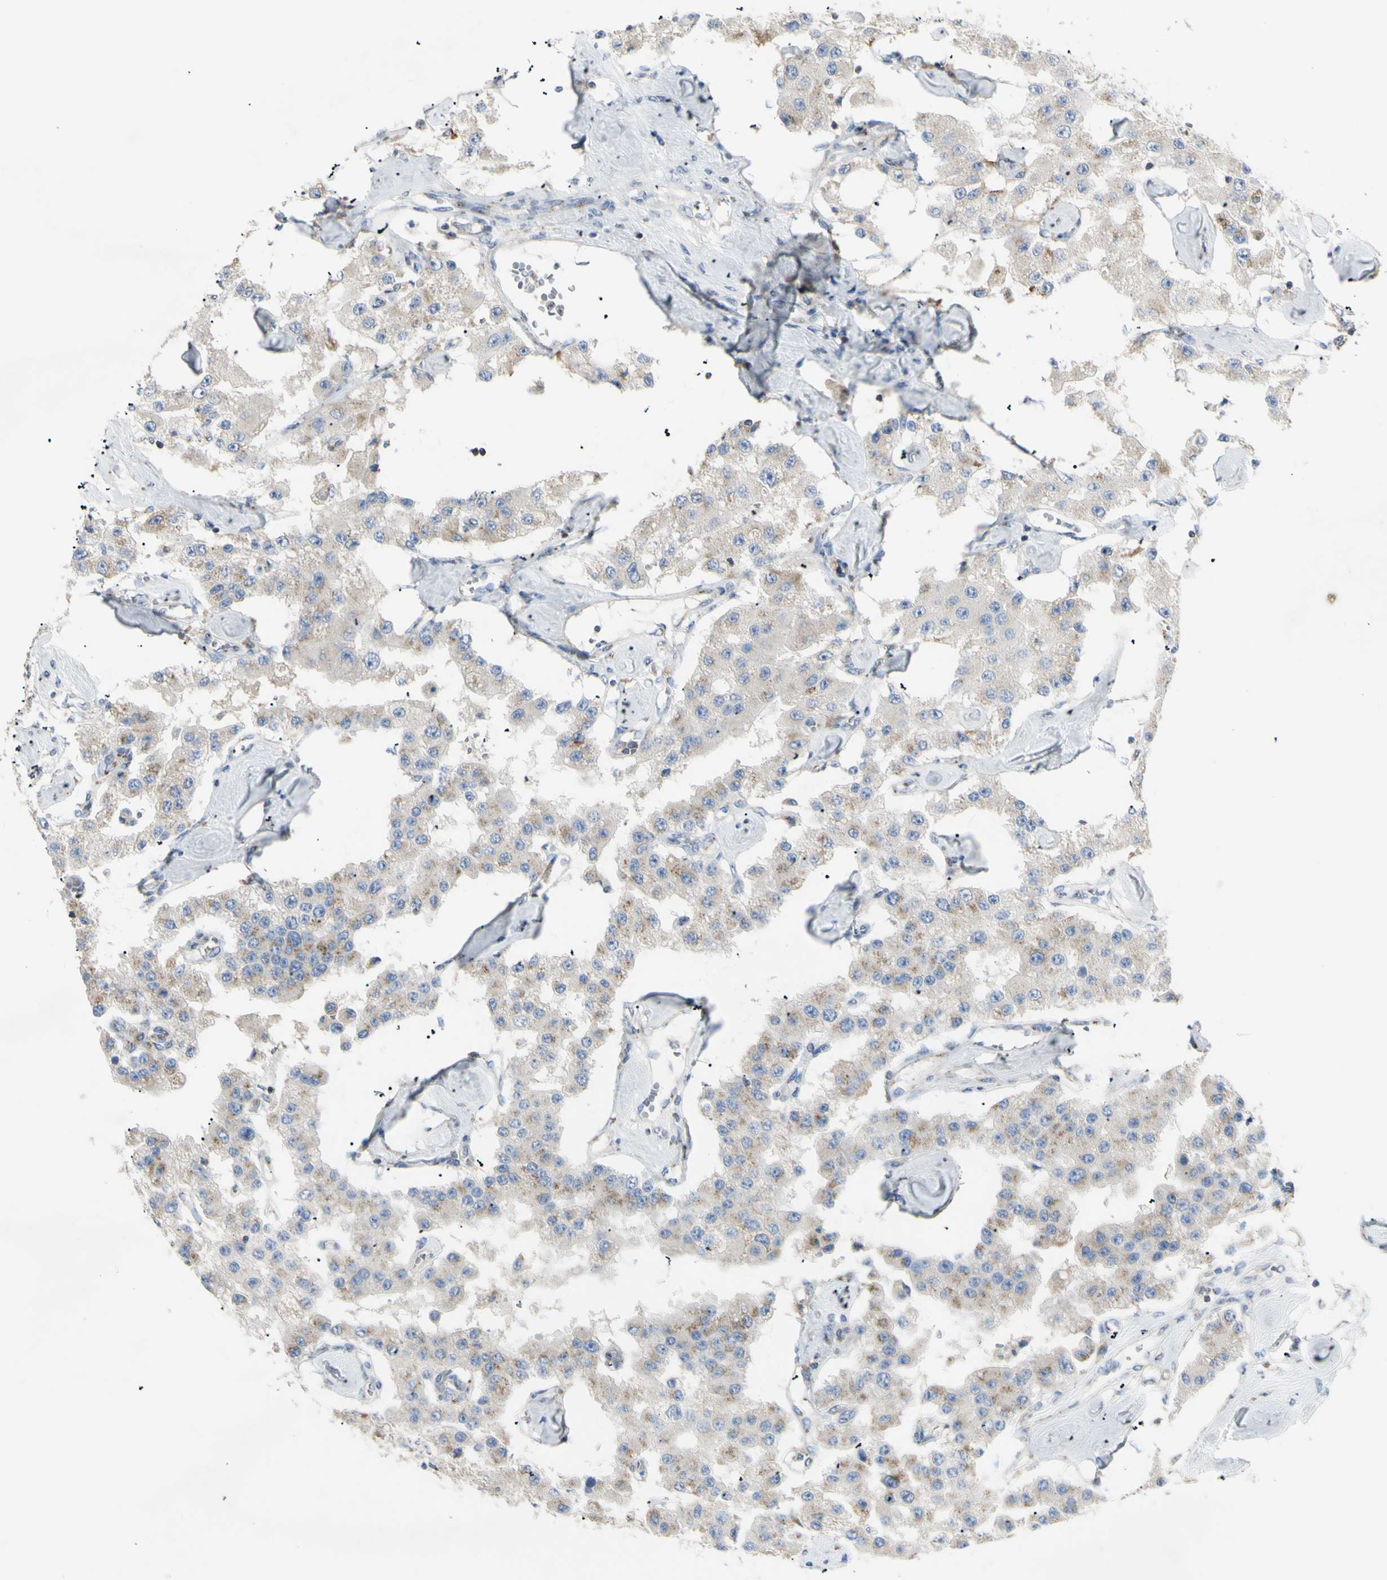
{"staining": {"intensity": "weak", "quantity": ">75%", "location": "cytoplasmic/membranous"}, "tissue": "carcinoid", "cell_type": "Tumor cells", "image_type": "cancer", "snomed": [{"axis": "morphology", "description": "Carcinoid, malignant, NOS"}, {"axis": "topography", "description": "Pancreas"}], "caption": "Immunohistochemical staining of carcinoid demonstrates low levels of weak cytoplasmic/membranous protein staining in approximately >75% of tumor cells.", "gene": "B4GALT3", "patient": {"sex": "male", "age": 41}}